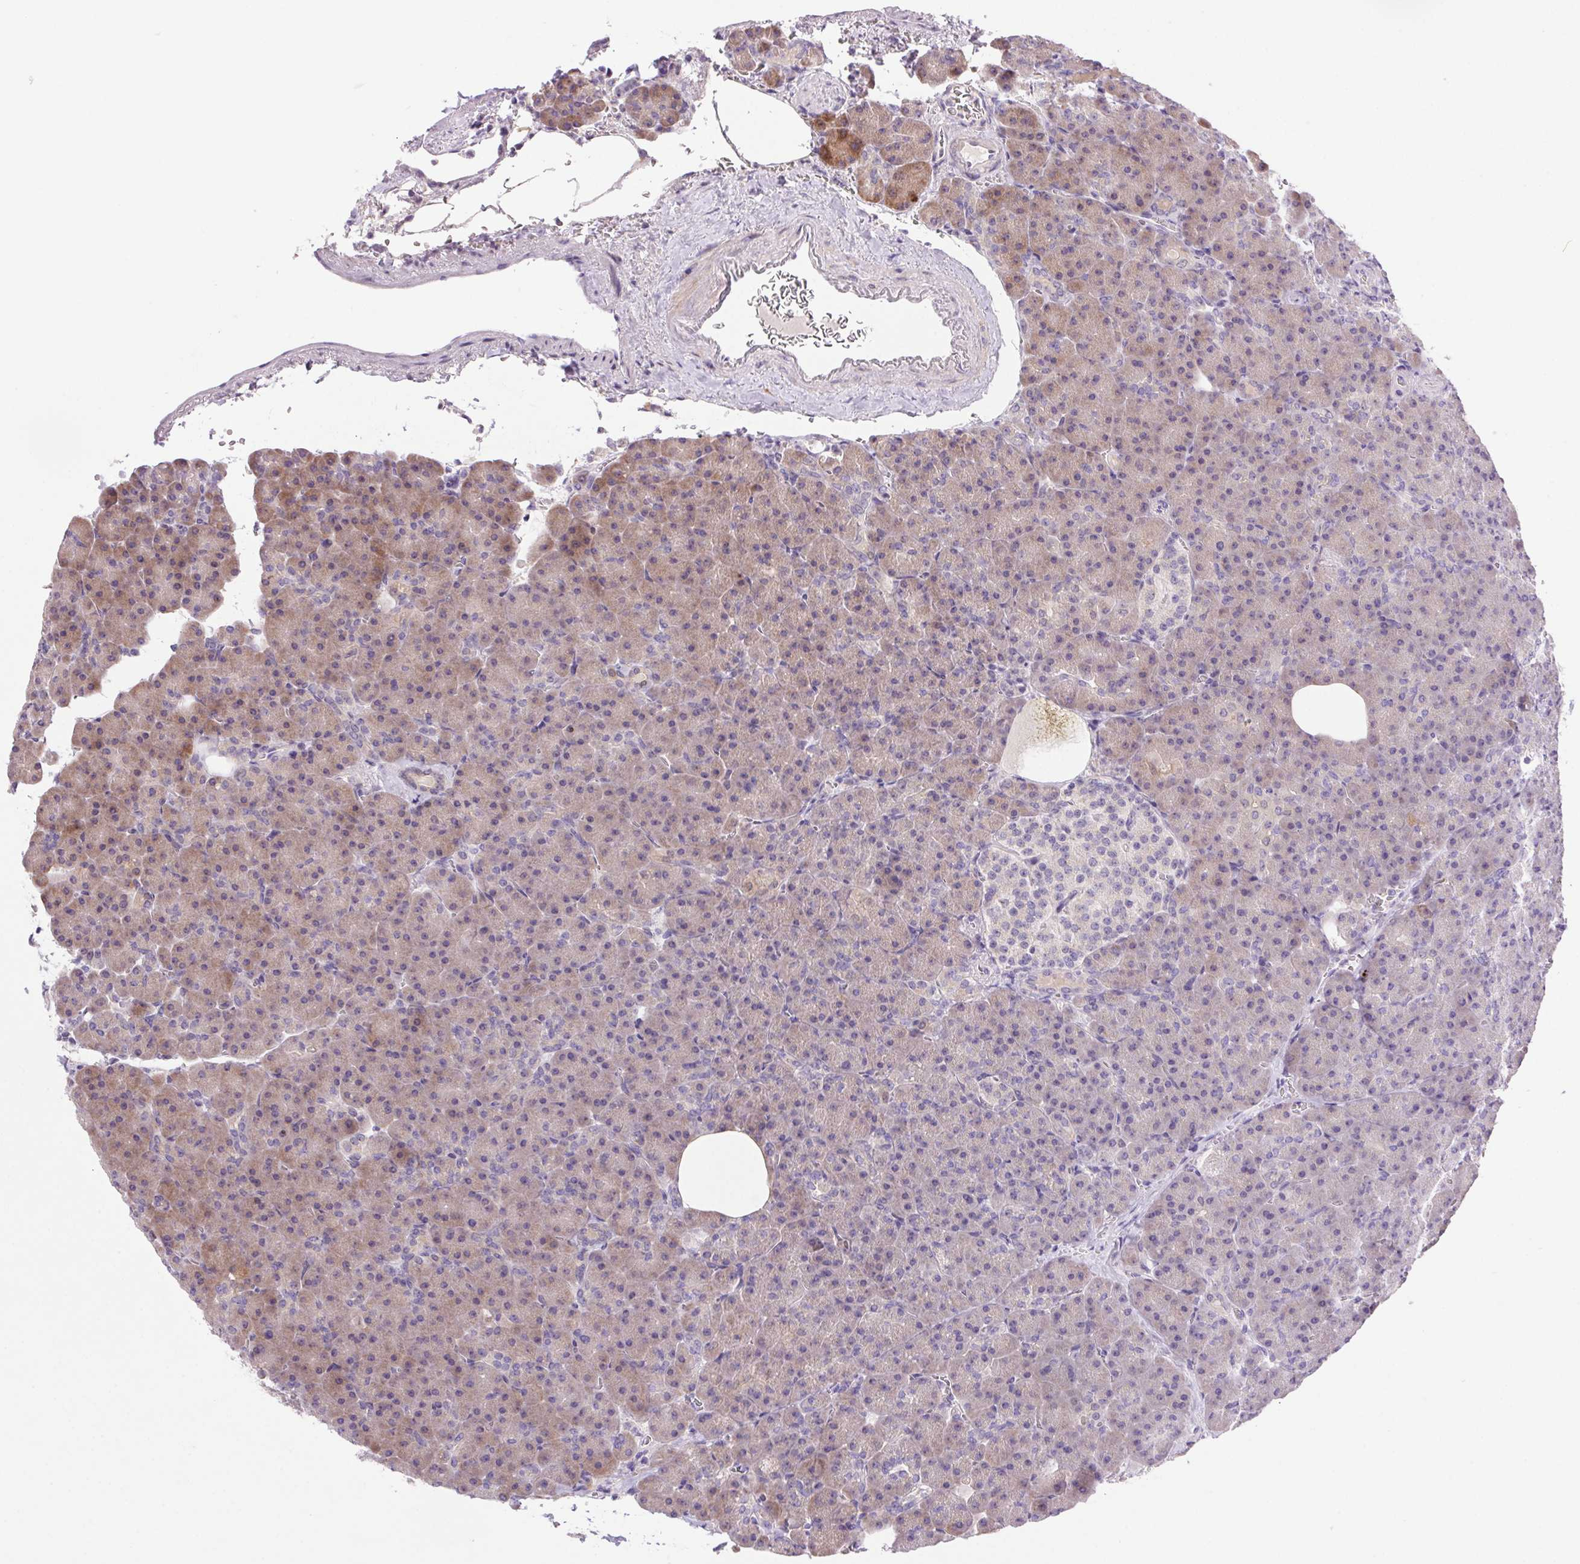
{"staining": {"intensity": "moderate", "quantity": "25%-75%", "location": "cytoplasmic/membranous"}, "tissue": "pancreas", "cell_type": "Exocrine glandular cells", "image_type": "normal", "snomed": [{"axis": "morphology", "description": "Normal tissue, NOS"}, {"axis": "topography", "description": "Pancreas"}], "caption": "Pancreas stained for a protein (brown) exhibits moderate cytoplasmic/membranous positive staining in approximately 25%-75% of exocrine glandular cells.", "gene": "LRRTM1", "patient": {"sex": "female", "age": 74}}